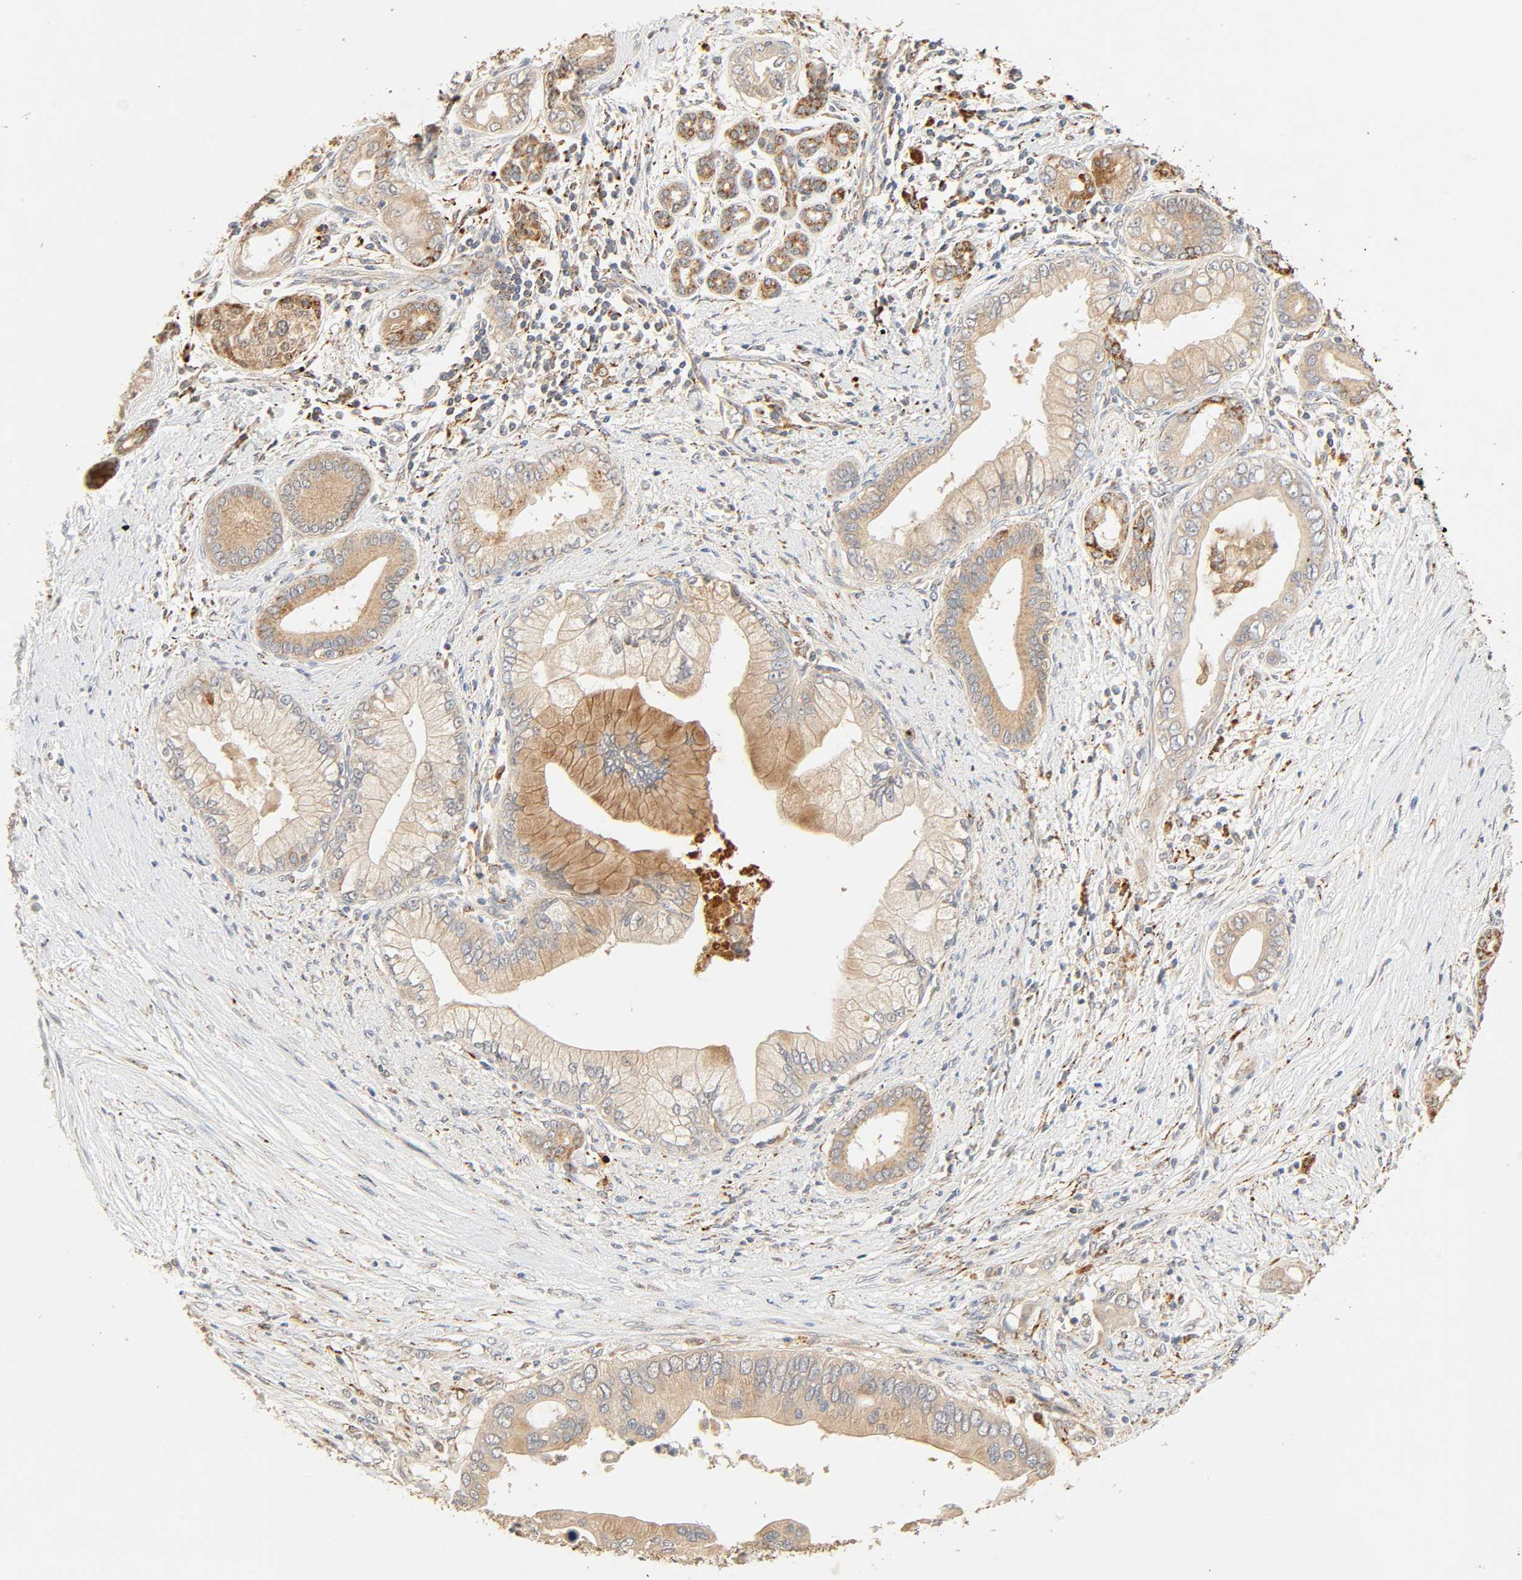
{"staining": {"intensity": "moderate", "quantity": ">75%", "location": "cytoplasmic/membranous"}, "tissue": "pancreatic cancer", "cell_type": "Tumor cells", "image_type": "cancer", "snomed": [{"axis": "morphology", "description": "Adenocarcinoma, NOS"}, {"axis": "topography", "description": "Pancreas"}], "caption": "Brown immunohistochemical staining in human pancreatic adenocarcinoma exhibits moderate cytoplasmic/membranous staining in about >75% of tumor cells.", "gene": "MAPK6", "patient": {"sex": "male", "age": 59}}